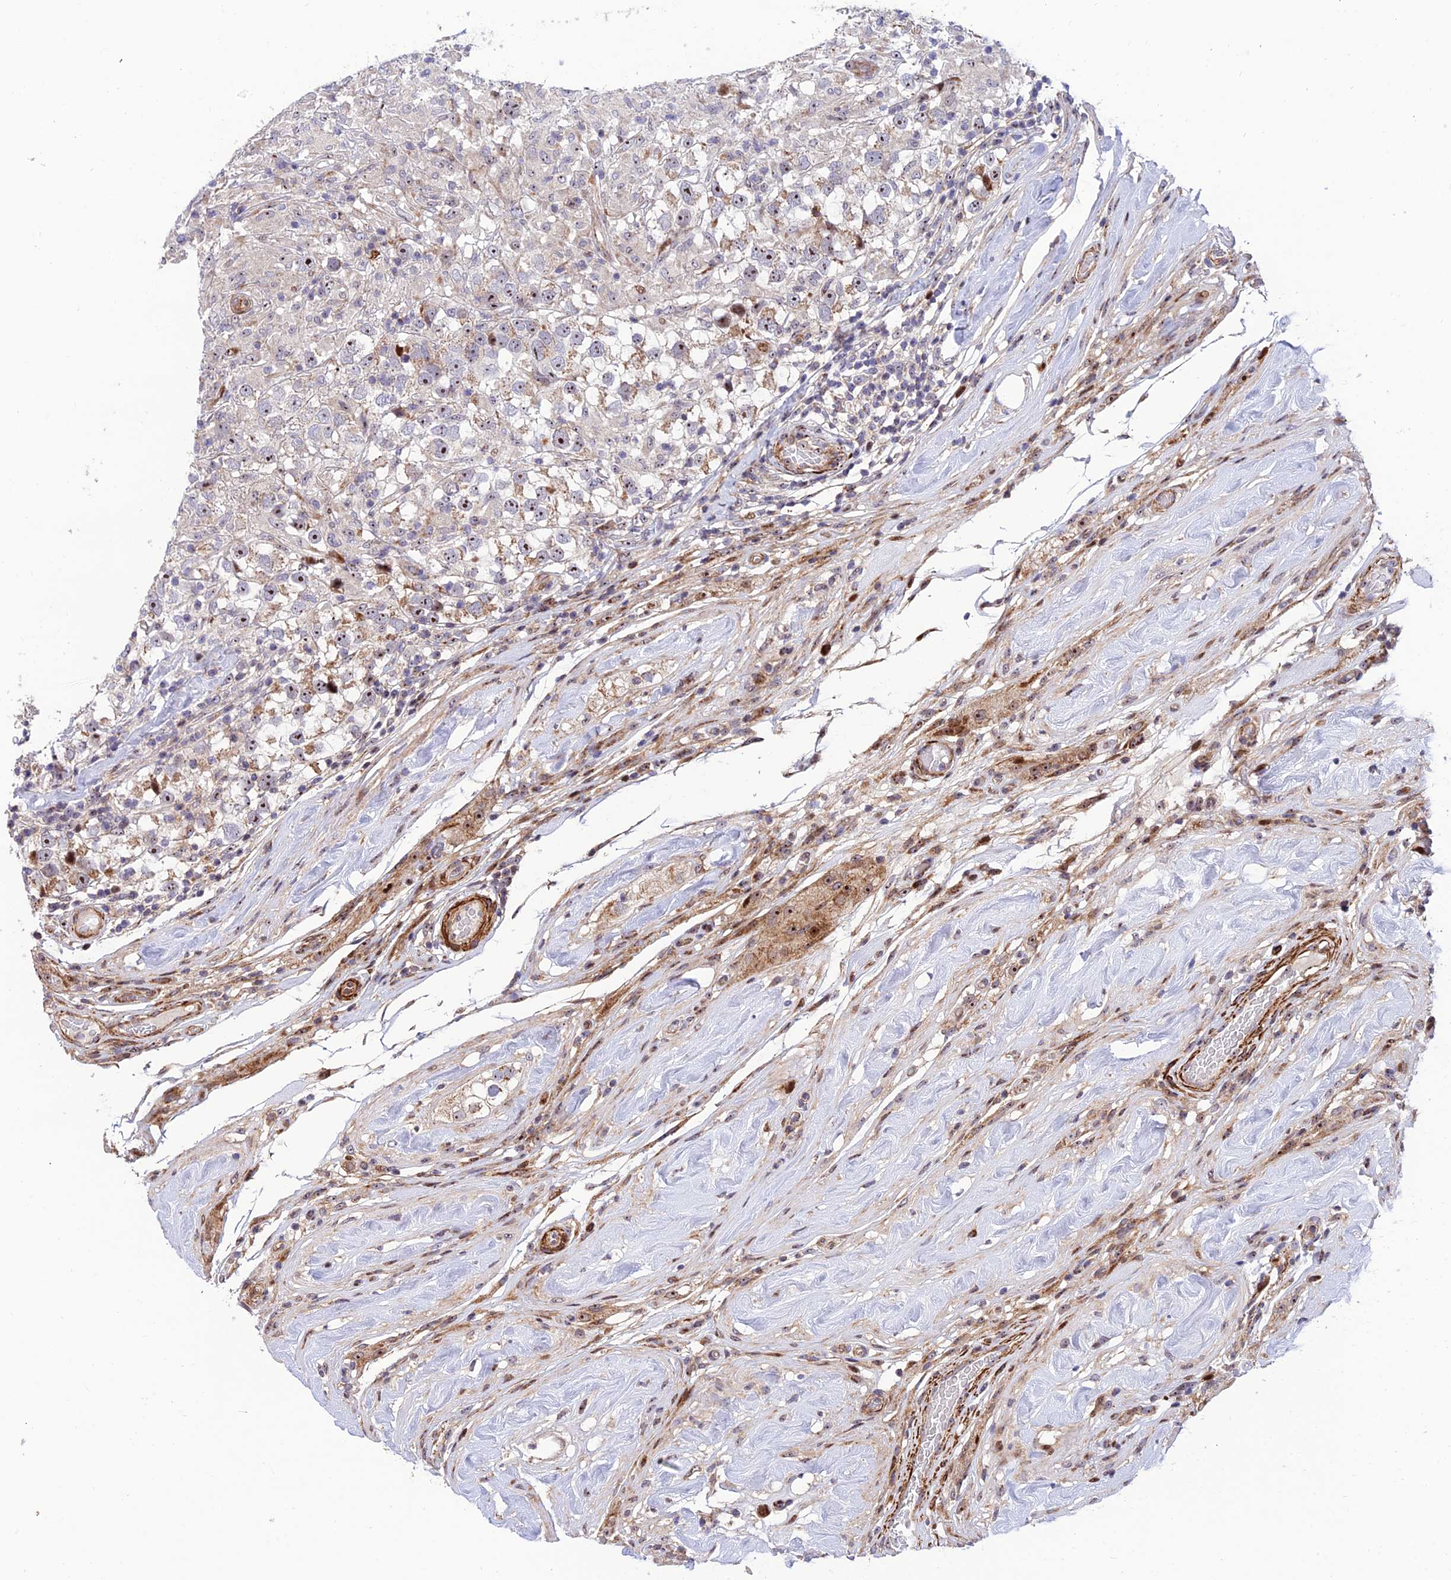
{"staining": {"intensity": "moderate", "quantity": "<25%", "location": "nuclear"}, "tissue": "testis cancer", "cell_type": "Tumor cells", "image_type": "cancer", "snomed": [{"axis": "morphology", "description": "Seminoma, NOS"}, {"axis": "topography", "description": "Testis"}], "caption": "Brown immunohistochemical staining in testis cancer (seminoma) demonstrates moderate nuclear positivity in approximately <25% of tumor cells.", "gene": "KBTBD7", "patient": {"sex": "male", "age": 46}}